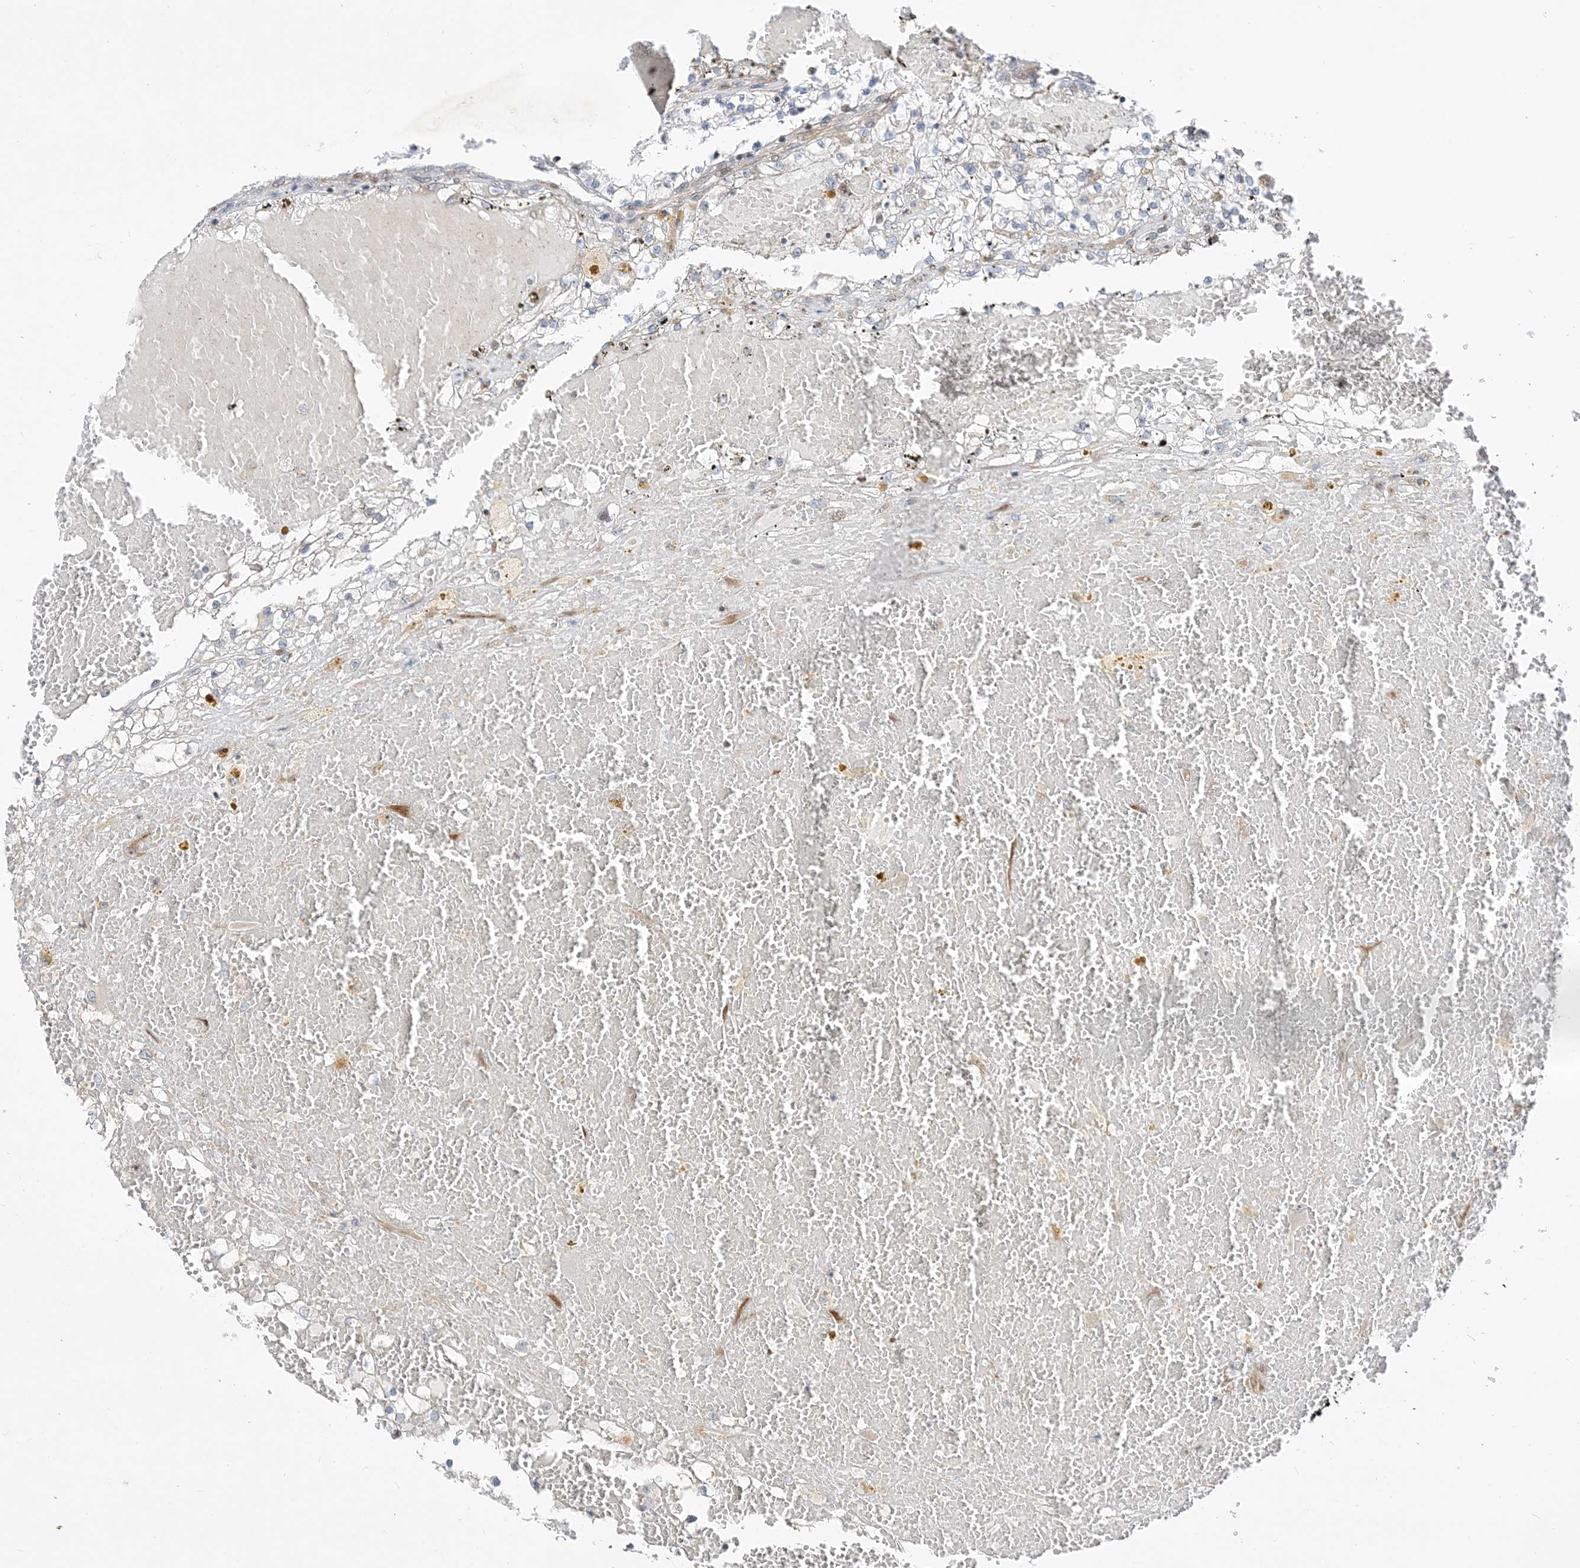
{"staining": {"intensity": "negative", "quantity": "none", "location": "none"}, "tissue": "renal cancer", "cell_type": "Tumor cells", "image_type": "cancer", "snomed": [{"axis": "morphology", "description": "Normal tissue, NOS"}, {"axis": "morphology", "description": "Adenocarcinoma, NOS"}, {"axis": "topography", "description": "Kidney"}], "caption": "Immunohistochemical staining of human adenocarcinoma (renal) shows no significant staining in tumor cells.", "gene": "TYSND1", "patient": {"sex": "male", "age": 68}}